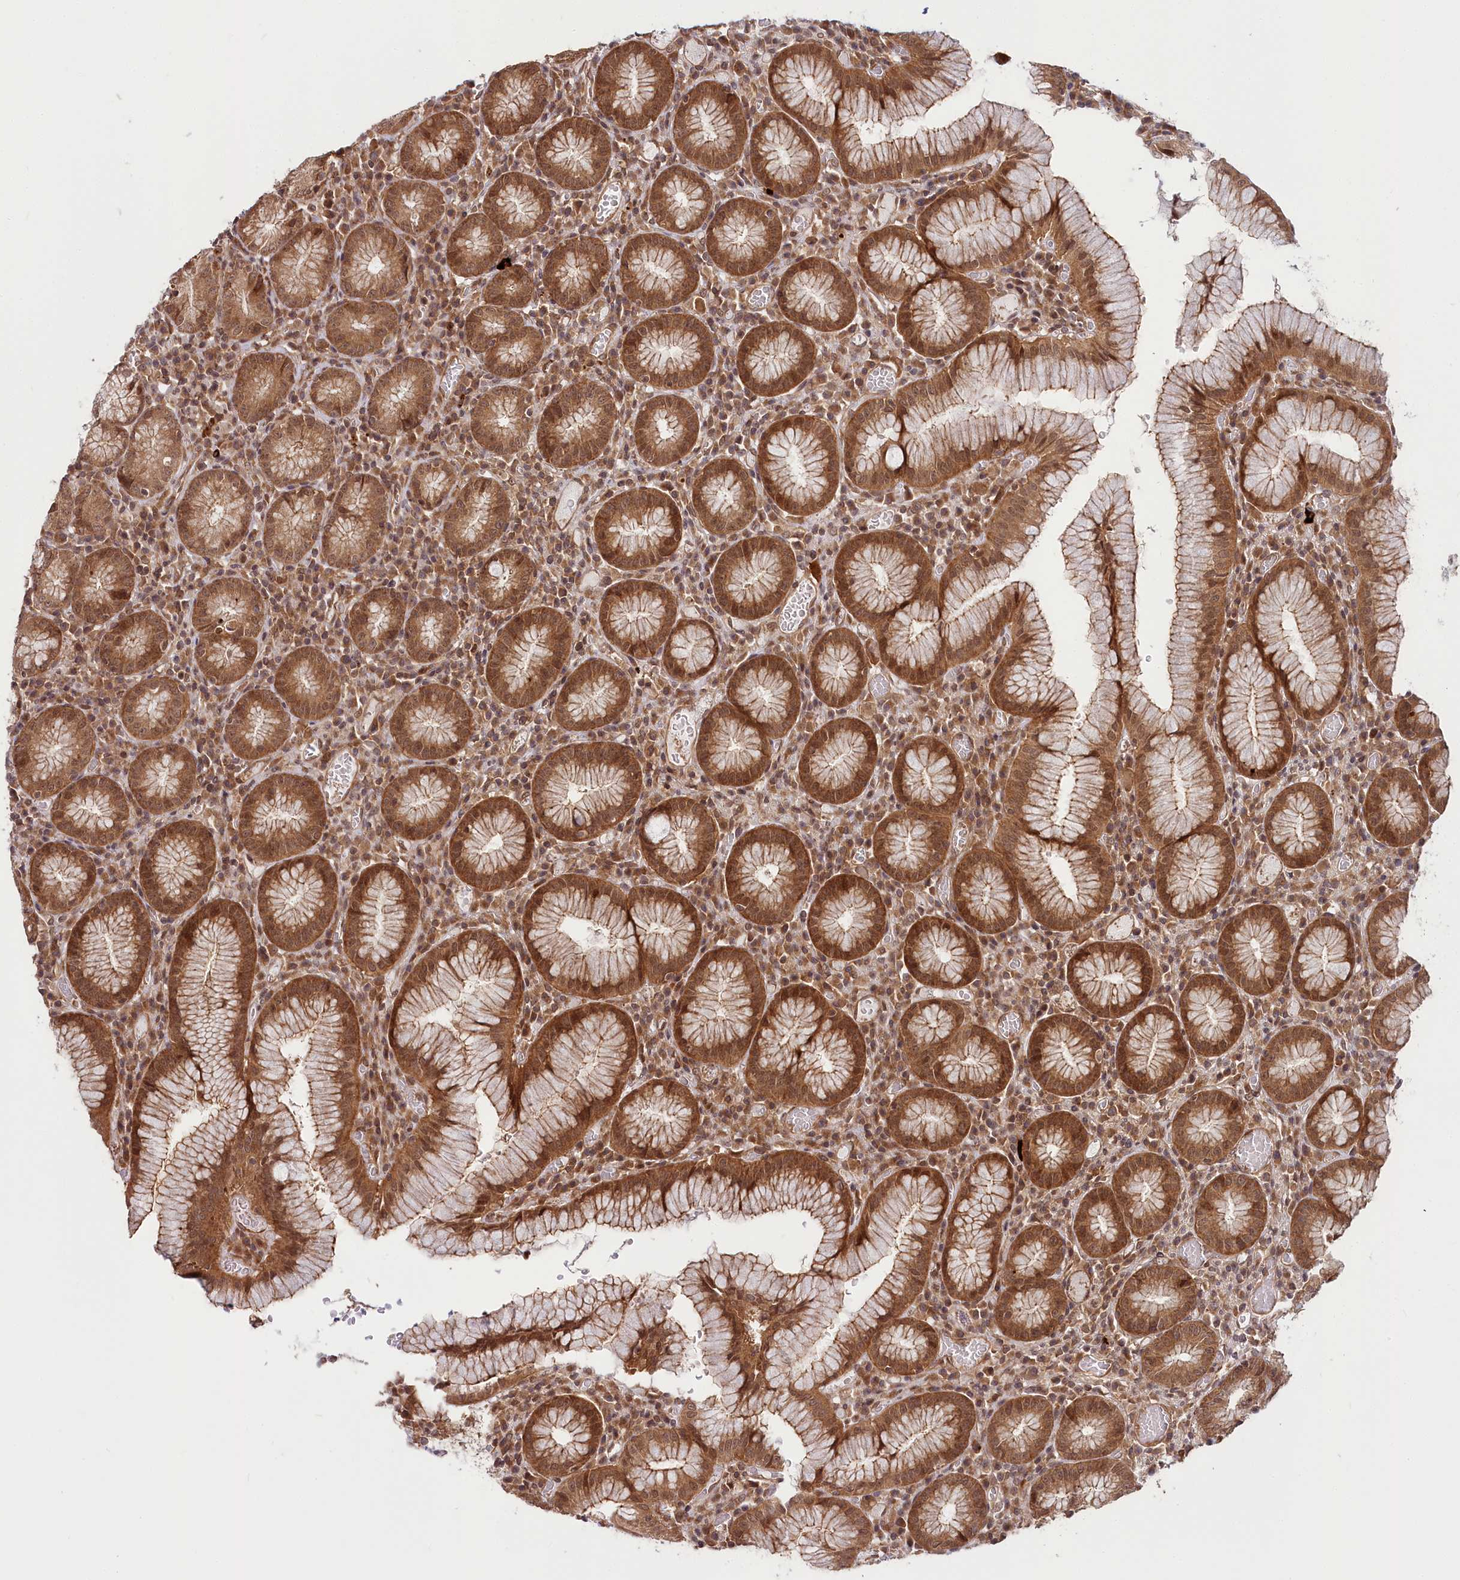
{"staining": {"intensity": "strong", "quantity": ">75%", "location": "cytoplasmic/membranous,nuclear"}, "tissue": "stomach", "cell_type": "Glandular cells", "image_type": "normal", "snomed": [{"axis": "morphology", "description": "Normal tissue, NOS"}, {"axis": "topography", "description": "Stomach"}], "caption": "A brown stain highlights strong cytoplasmic/membranous,nuclear positivity of a protein in glandular cells of benign stomach. The protein is shown in brown color, while the nuclei are stained blue.", "gene": "CEP70", "patient": {"sex": "male", "age": 55}}